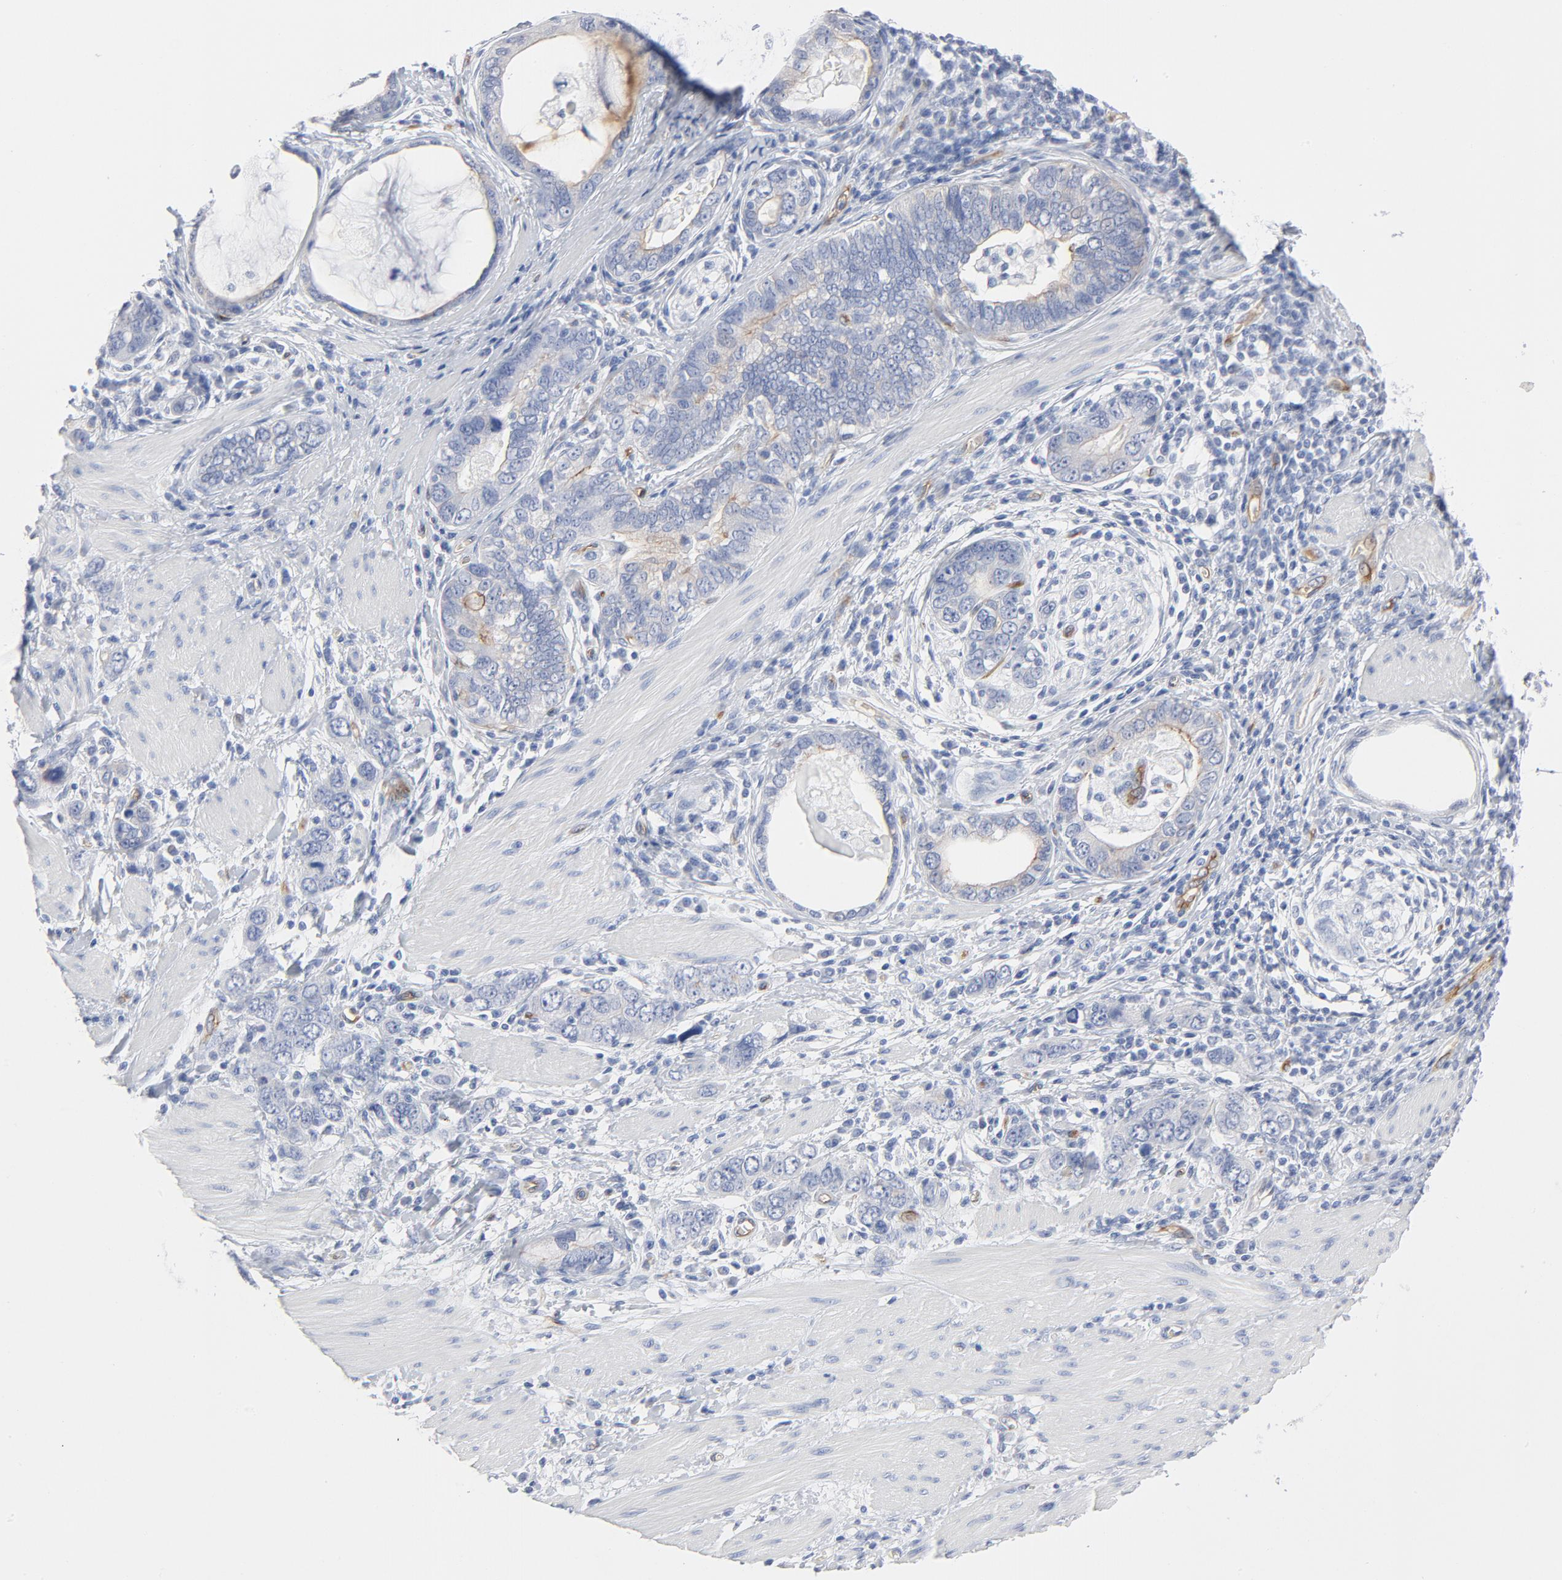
{"staining": {"intensity": "moderate", "quantity": "25%-75%", "location": "cytoplasmic/membranous"}, "tissue": "stomach cancer", "cell_type": "Tumor cells", "image_type": "cancer", "snomed": [{"axis": "morphology", "description": "Adenocarcinoma, NOS"}, {"axis": "topography", "description": "Stomach, lower"}], "caption": "This is a histology image of immunohistochemistry (IHC) staining of adenocarcinoma (stomach), which shows moderate staining in the cytoplasmic/membranous of tumor cells.", "gene": "SHANK3", "patient": {"sex": "female", "age": 93}}